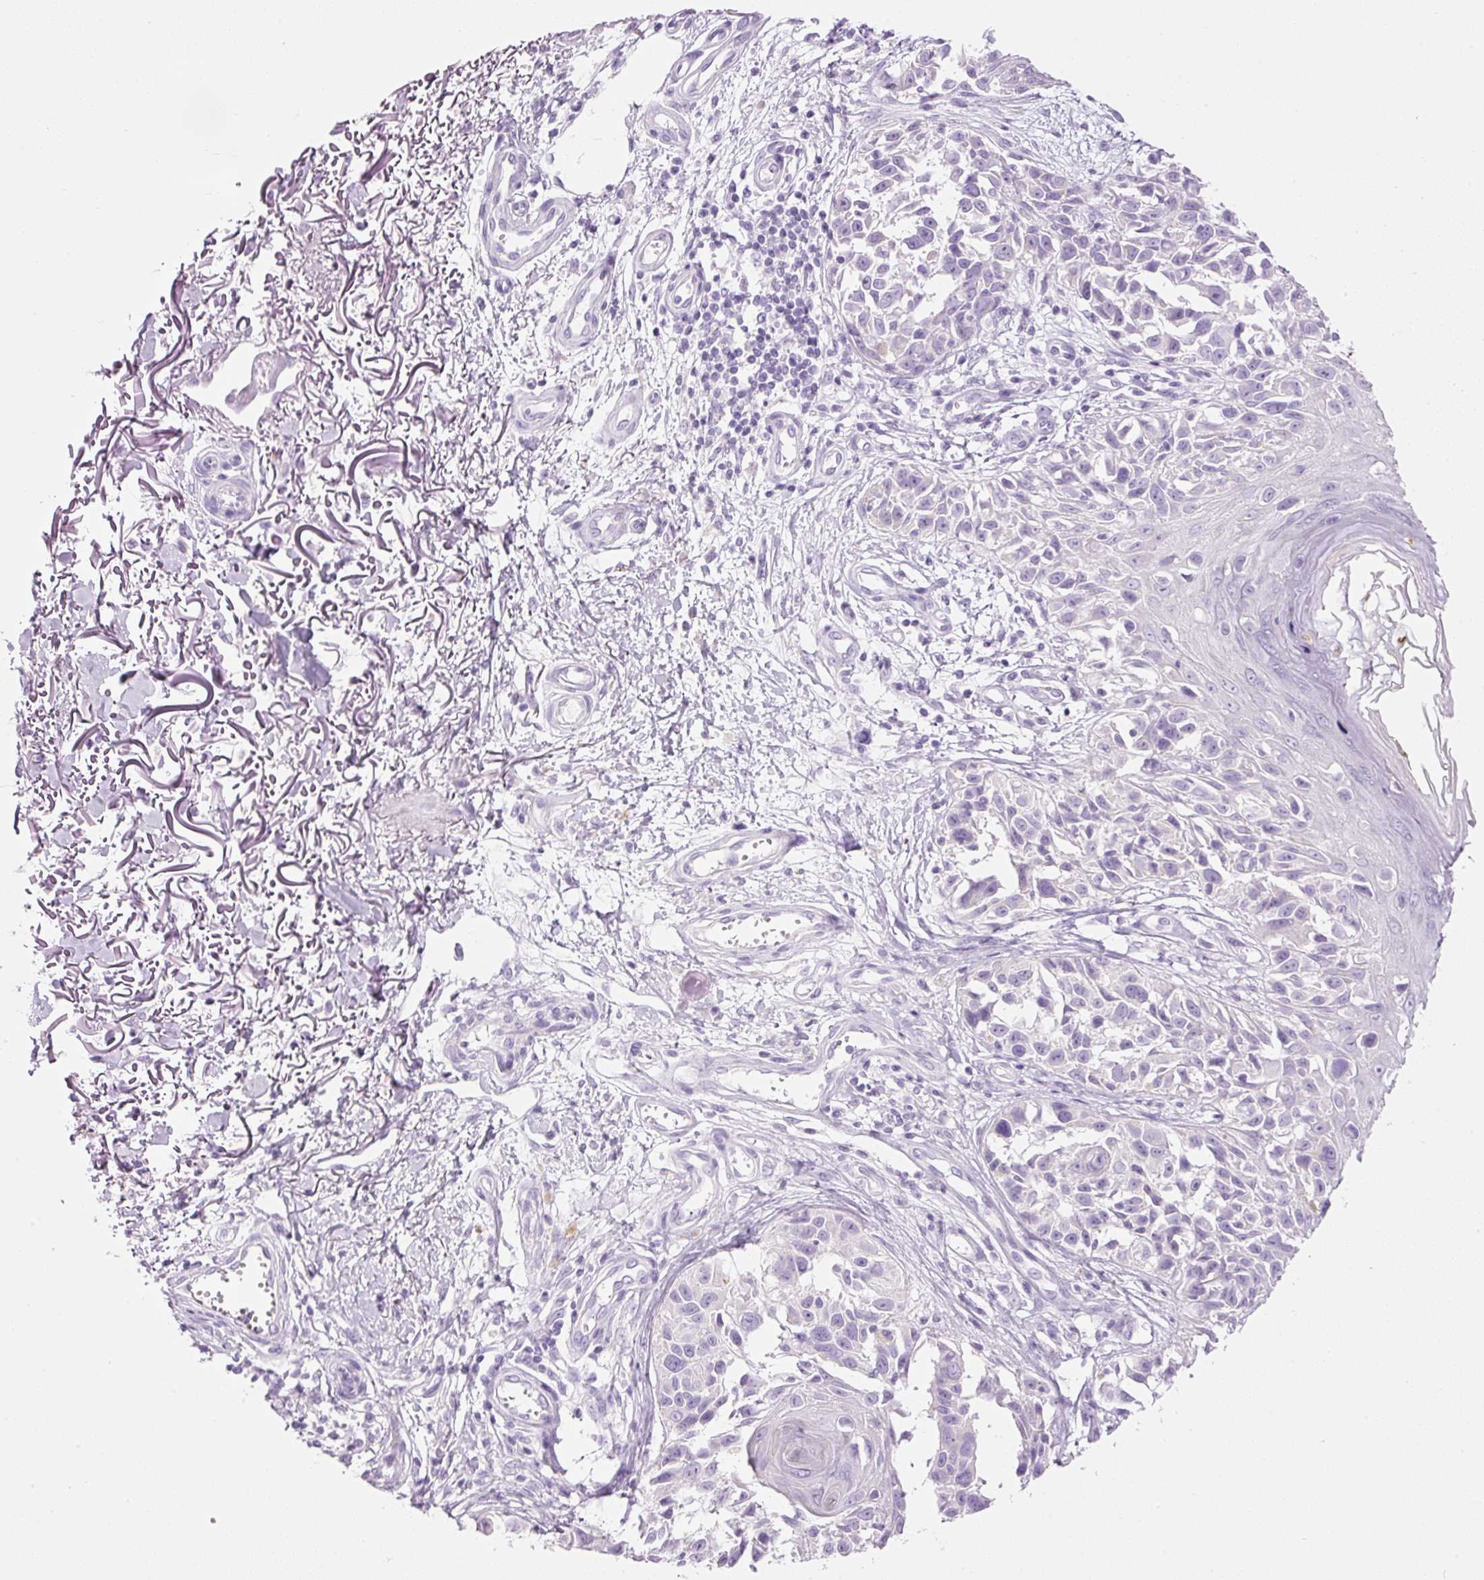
{"staining": {"intensity": "negative", "quantity": "none", "location": "none"}, "tissue": "melanoma", "cell_type": "Tumor cells", "image_type": "cancer", "snomed": [{"axis": "morphology", "description": "Malignant melanoma, NOS"}, {"axis": "topography", "description": "Skin"}], "caption": "Human malignant melanoma stained for a protein using immunohistochemistry (IHC) shows no positivity in tumor cells.", "gene": "CARD16", "patient": {"sex": "male", "age": 73}}